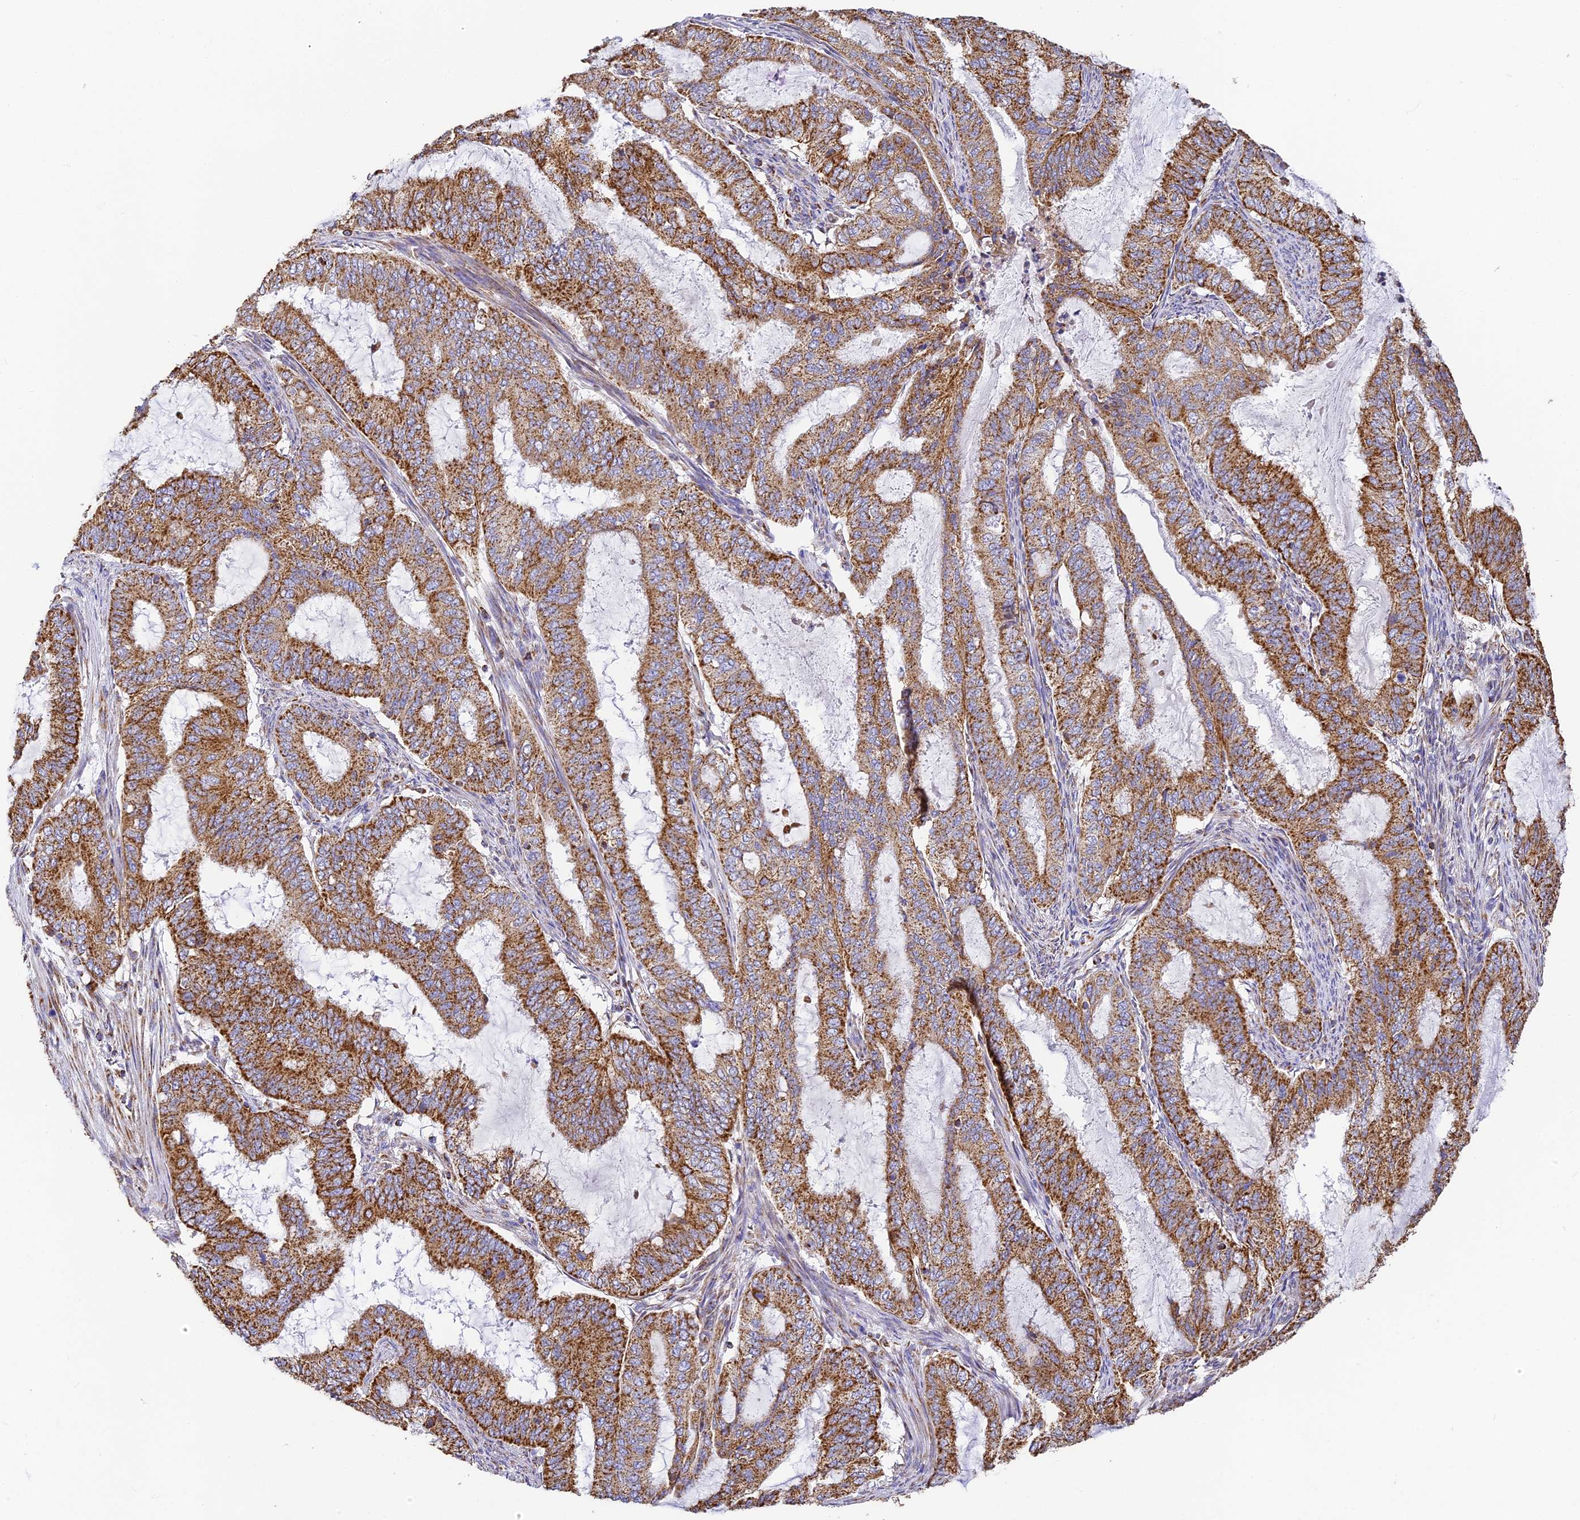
{"staining": {"intensity": "strong", "quantity": ">75%", "location": "cytoplasmic/membranous"}, "tissue": "endometrial cancer", "cell_type": "Tumor cells", "image_type": "cancer", "snomed": [{"axis": "morphology", "description": "Adenocarcinoma, NOS"}, {"axis": "topography", "description": "Endometrium"}], "caption": "This image reveals adenocarcinoma (endometrial) stained with immunohistochemistry to label a protein in brown. The cytoplasmic/membranous of tumor cells show strong positivity for the protein. Nuclei are counter-stained blue.", "gene": "COX6C", "patient": {"sex": "female", "age": 51}}